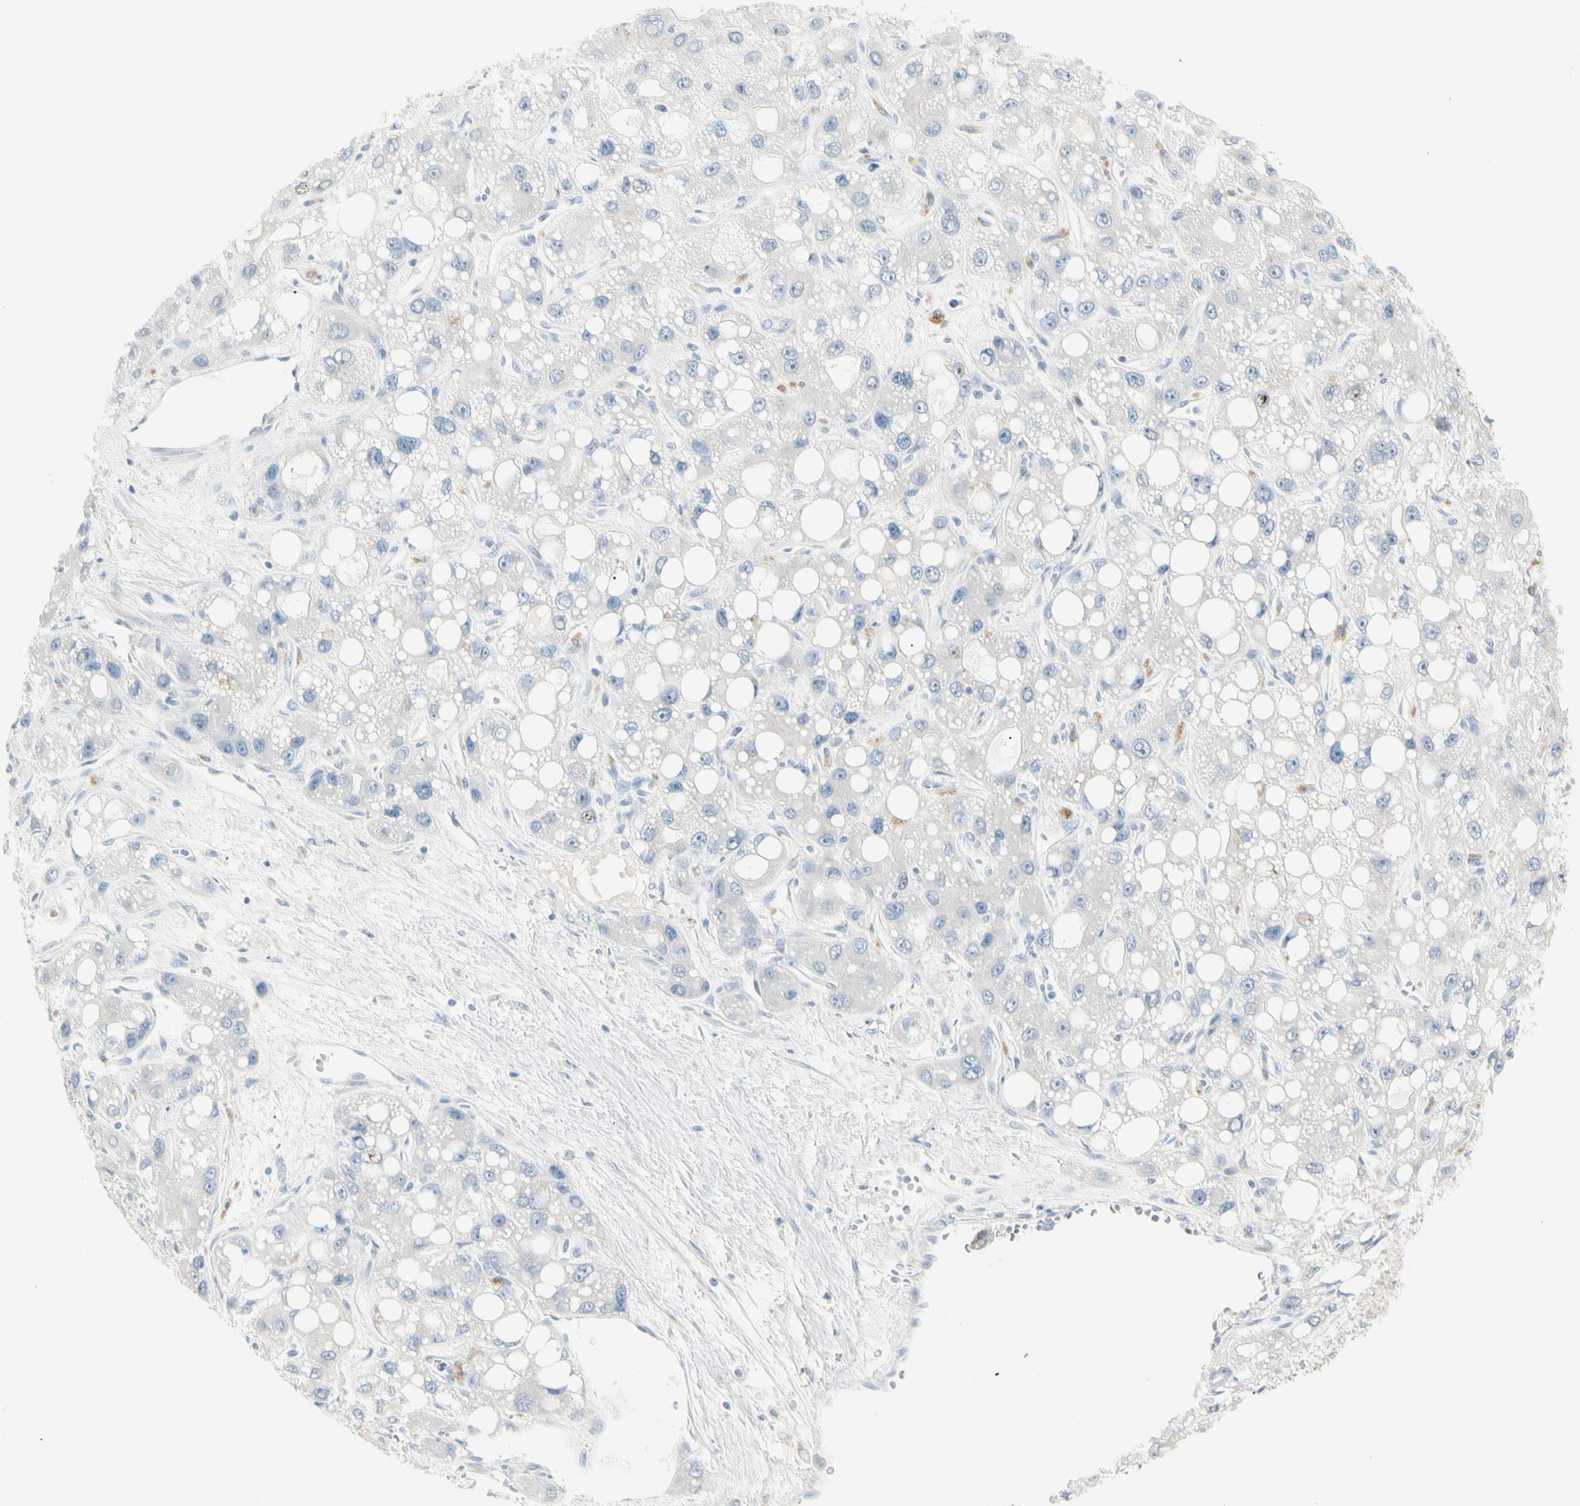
{"staining": {"intensity": "negative", "quantity": "none", "location": "none"}, "tissue": "liver cancer", "cell_type": "Tumor cells", "image_type": "cancer", "snomed": [{"axis": "morphology", "description": "Carcinoma, Hepatocellular, NOS"}, {"axis": "topography", "description": "Liver"}], "caption": "Immunohistochemical staining of hepatocellular carcinoma (liver) displays no significant staining in tumor cells.", "gene": "ALDH18A1", "patient": {"sex": "male", "age": 55}}